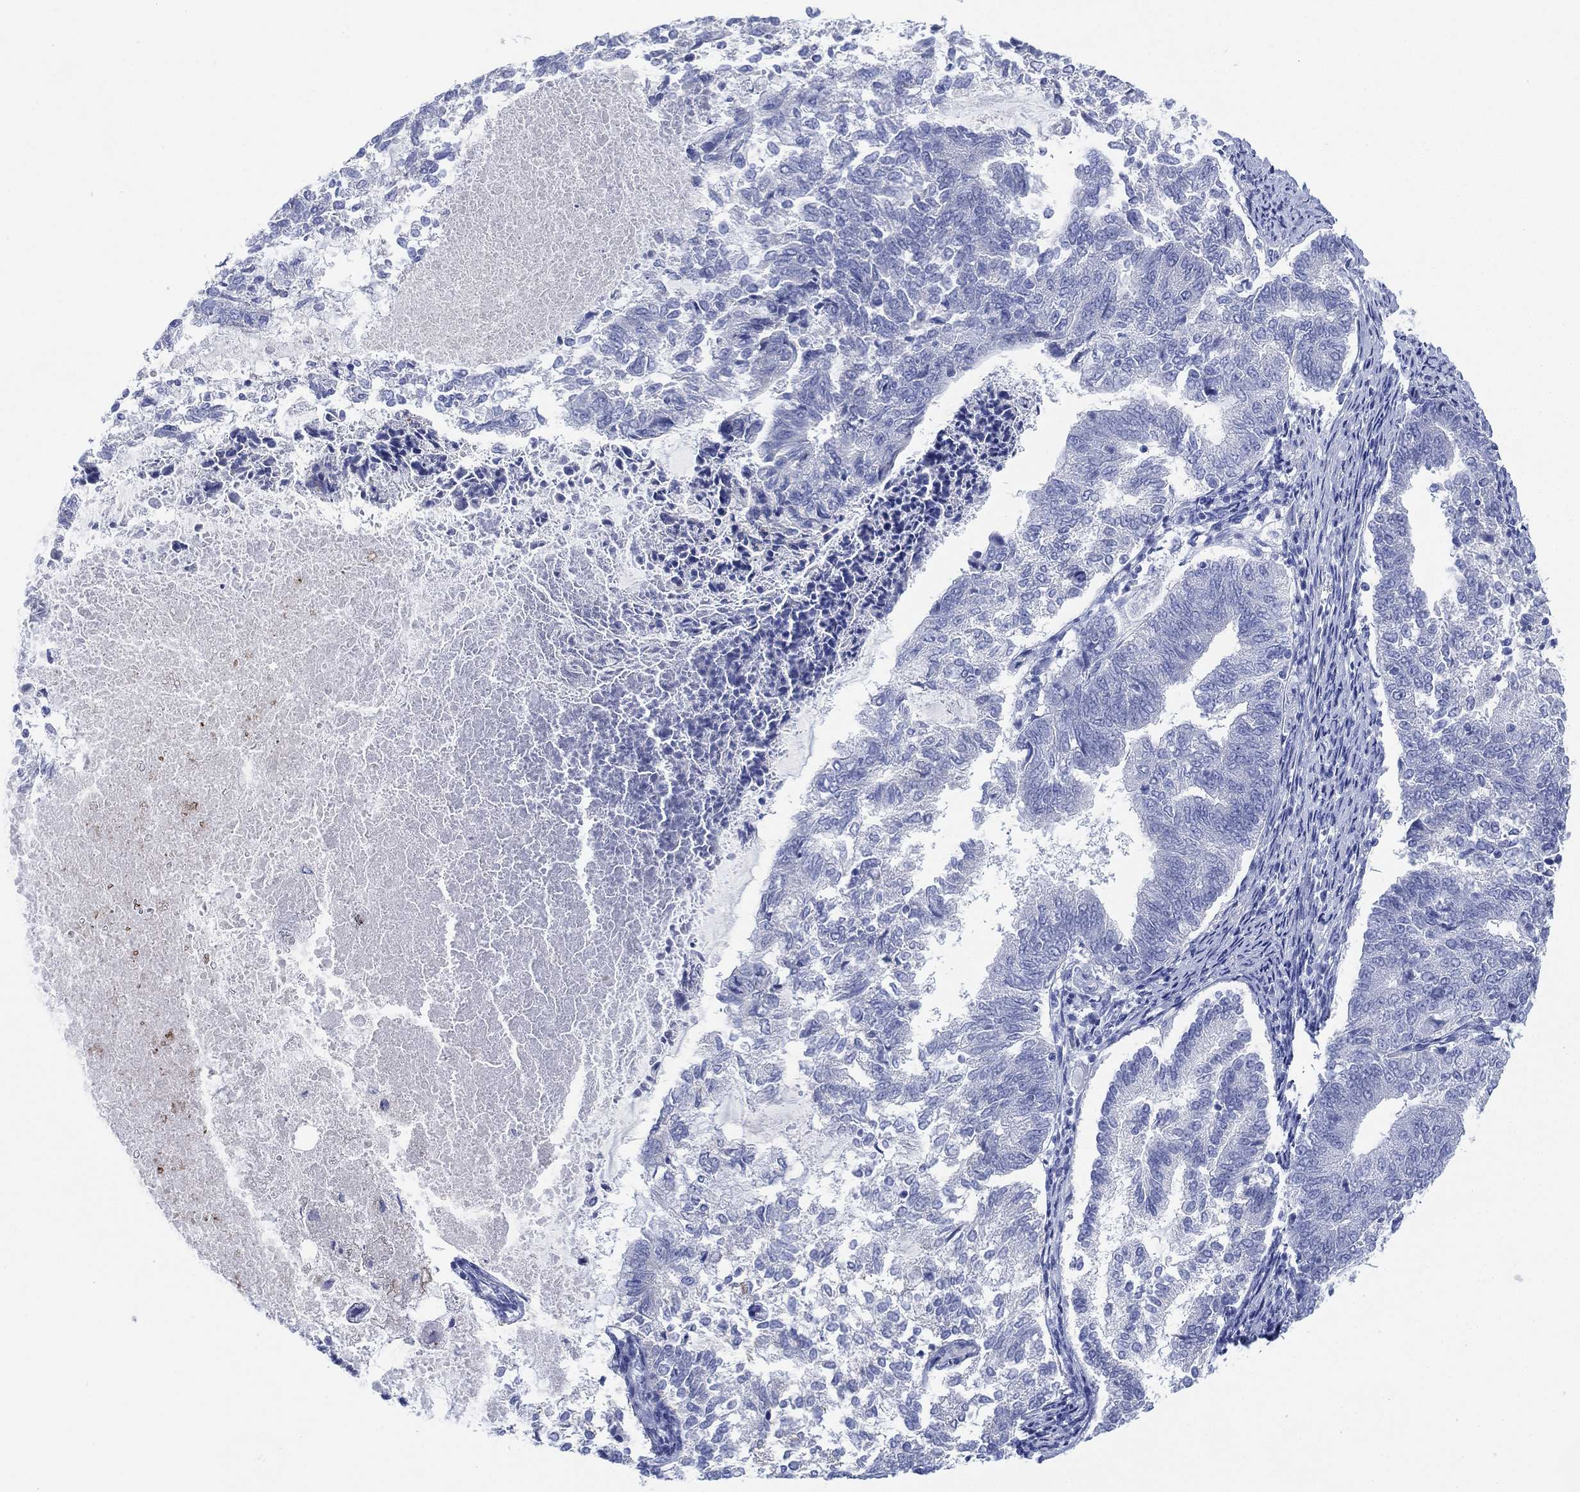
{"staining": {"intensity": "negative", "quantity": "none", "location": "none"}, "tissue": "endometrial cancer", "cell_type": "Tumor cells", "image_type": "cancer", "snomed": [{"axis": "morphology", "description": "Adenocarcinoma, NOS"}, {"axis": "topography", "description": "Endometrium"}], "caption": "Histopathology image shows no protein expression in tumor cells of adenocarcinoma (endometrial) tissue.", "gene": "SLC9C2", "patient": {"sex": "female", "age": 65}}